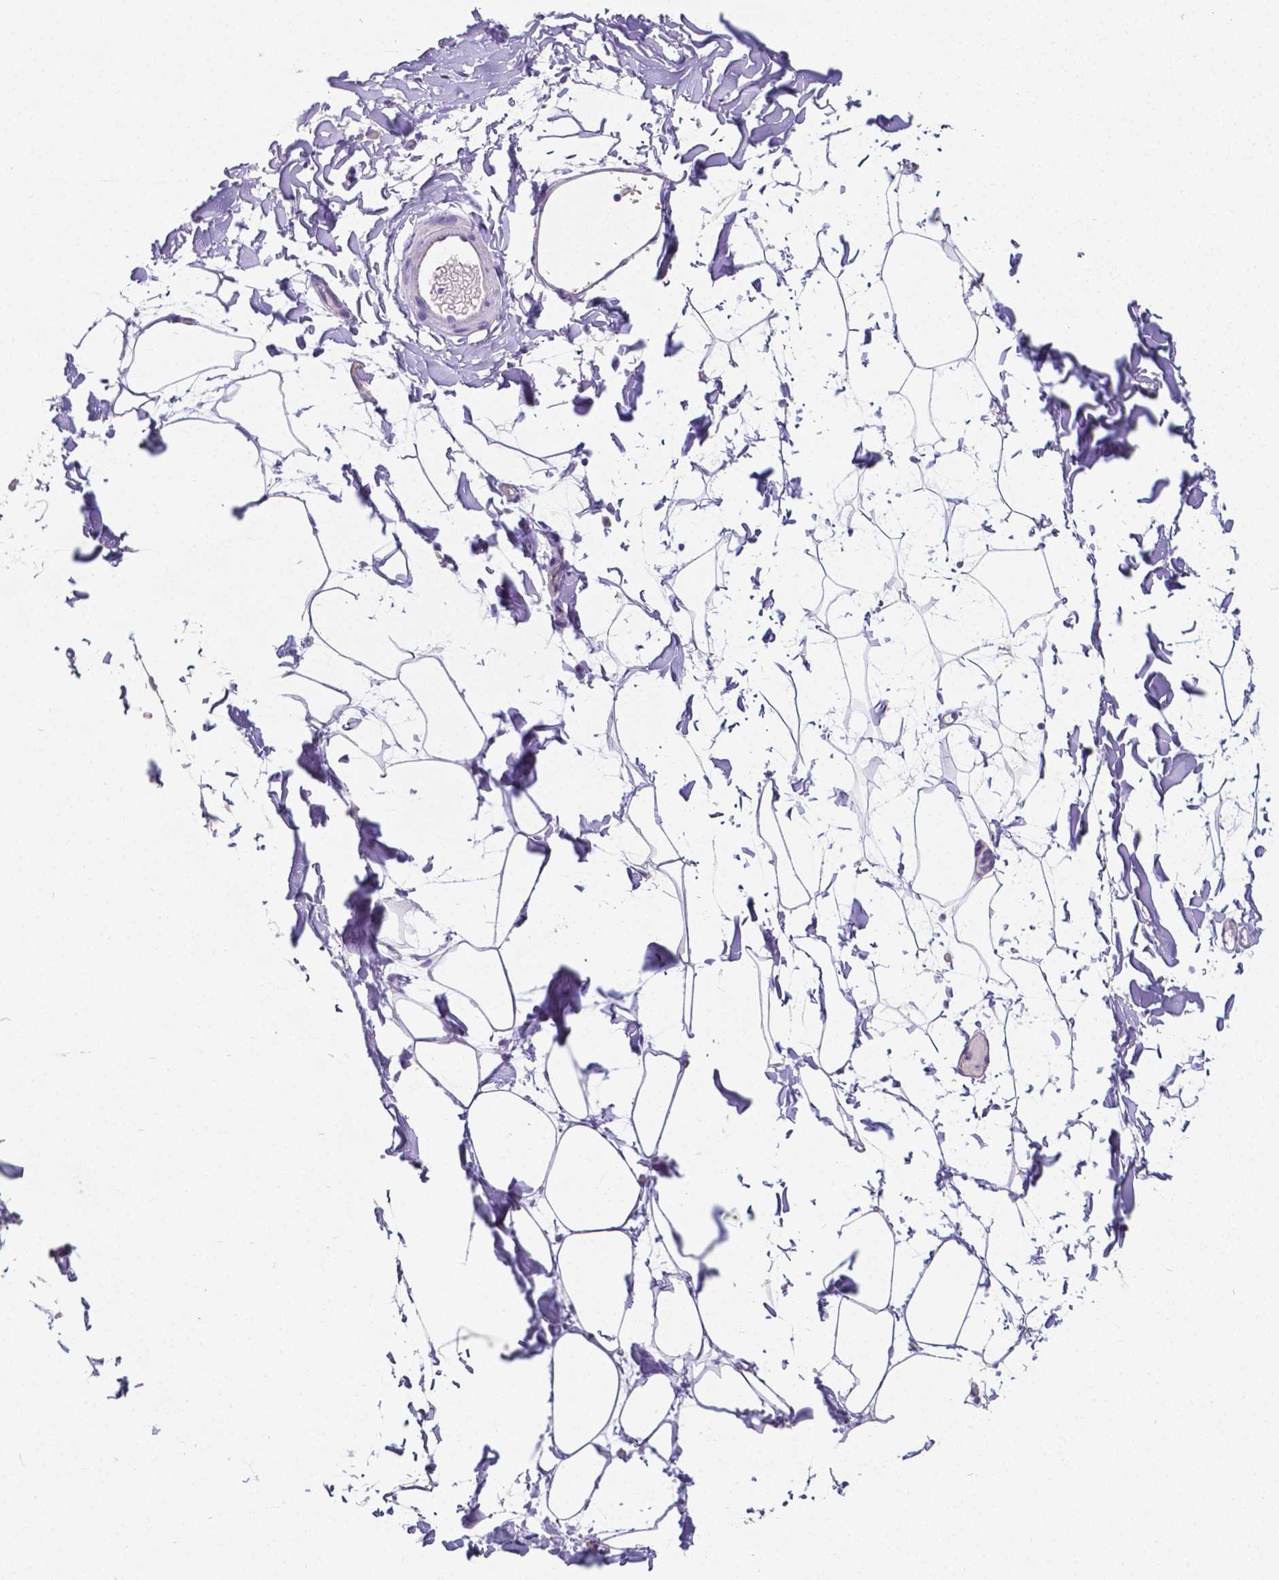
{"staining": {"intensity": "negative", "quantity": "none", "location": "none"}, "tissue": "adipose tissue", "cell_type": "Adipocytes", "image_type": "normal", "snomed": [{"axis": "morphology", "description": "Normal tissue, NOS"}, {"axis": "topography", "description": "Gallbladder"}, {"axis": "topography", "description": "Peripheral nerve tissue"}], "caption": "Micrograph shows no significant protein expression in adipocytes of benign adipose tissue. (Brightfield microscopy of DAB immunohistochemistry (IHC) at high magnification).", "gene": "SATB2", "patient": {"sex": "female", "age": 45}}